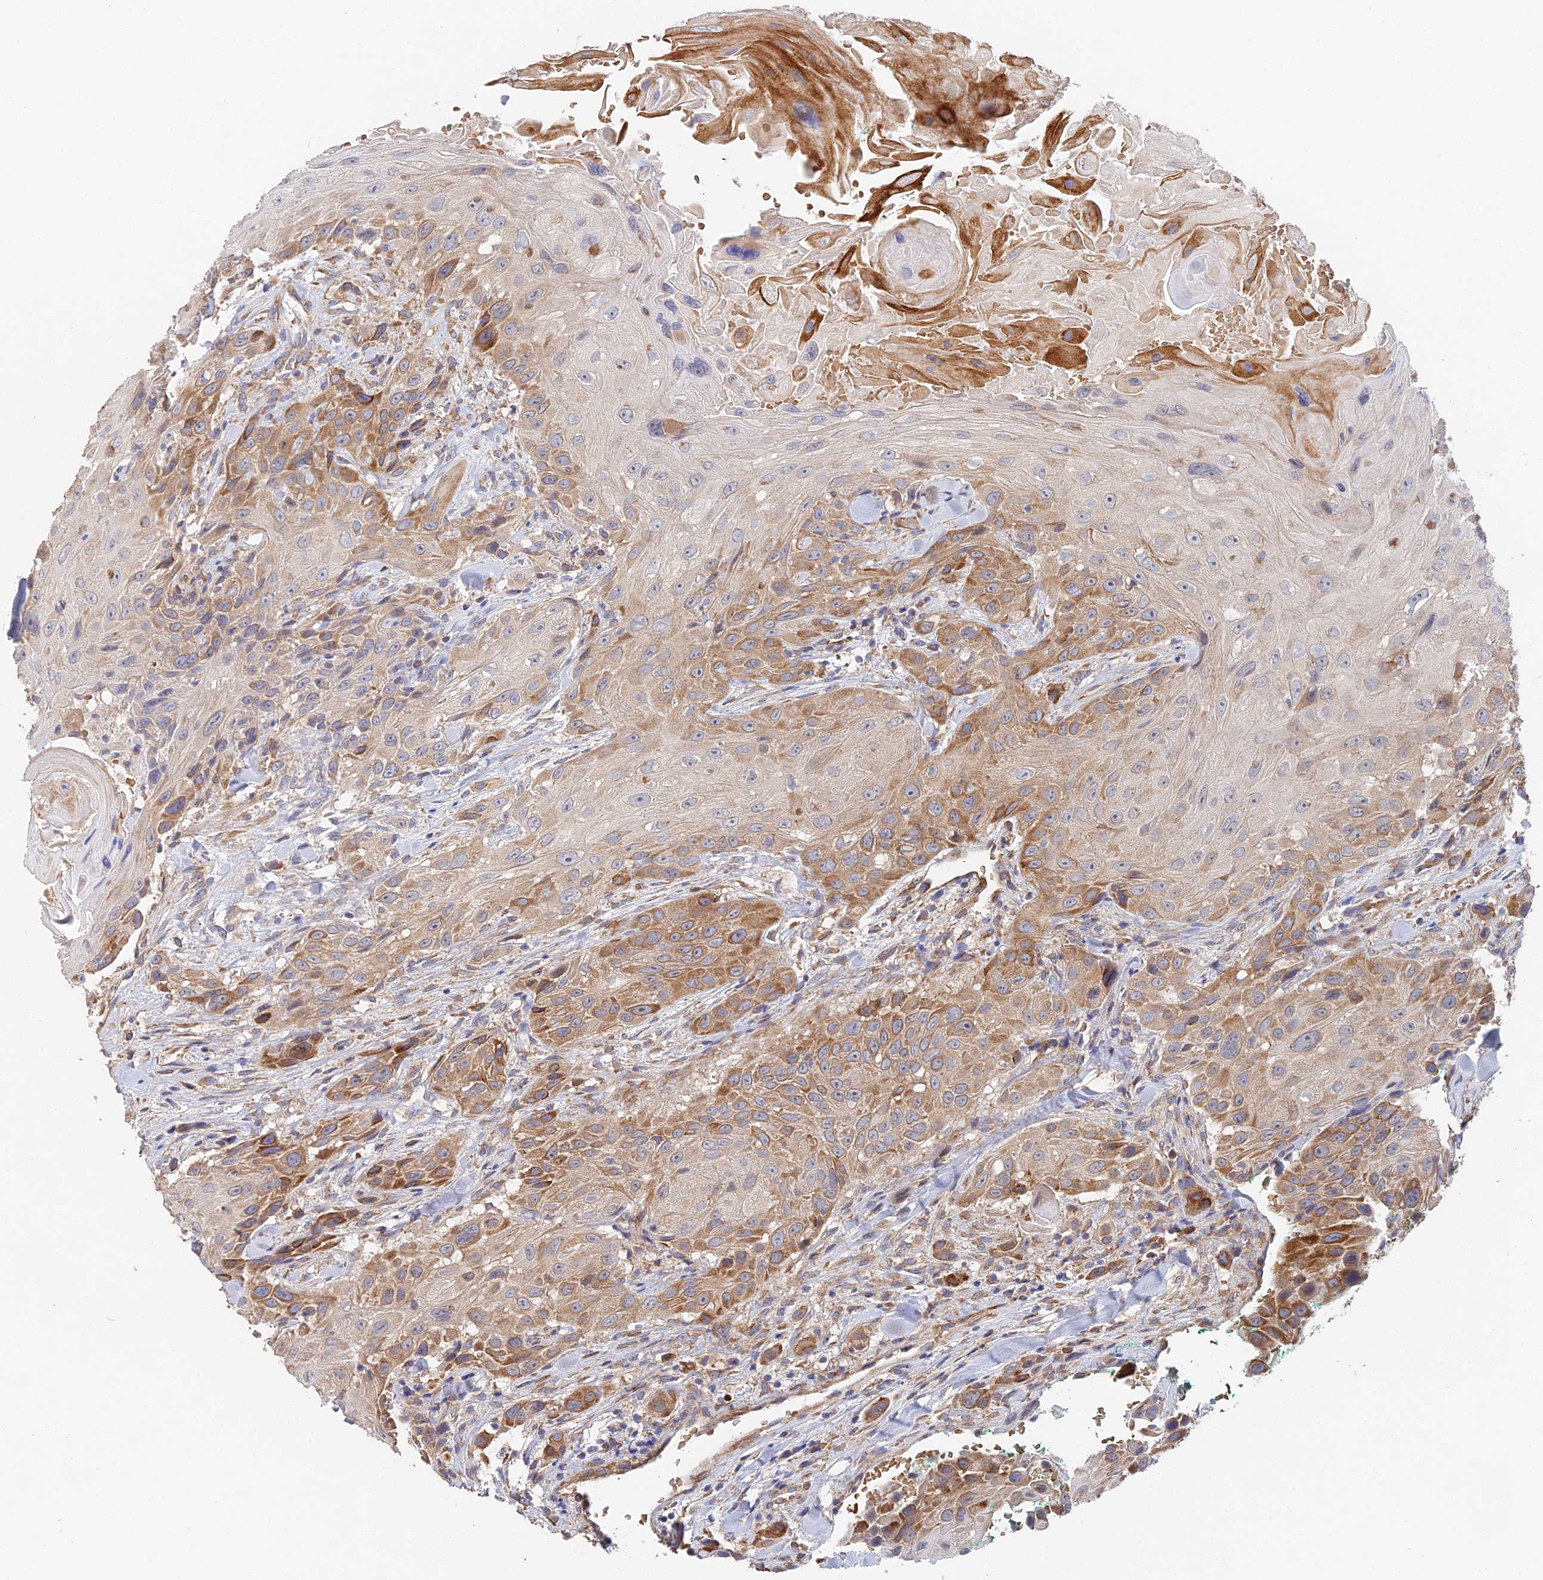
{"staining": {"intensity": "moderate", "quantity": "25%-75%", "location": "cytoplasmic/membranous"}, "tissue": "head and neck cancer", "cell_type": "Tumor cells", "image_type": "cancer", "snomed": [{"axis": "morphology", "description": "Squamous cell carcinoma, NOS"}, {"axis": "topography", "description": "Head-Neck"}], "caption": "A brown stain labels moderate cytoplasmic/membranous staining of a protein in human head and neck cancer tumor cells.", "gene": "ELOF1", "patient": {"sex": "male", "age": 81}}